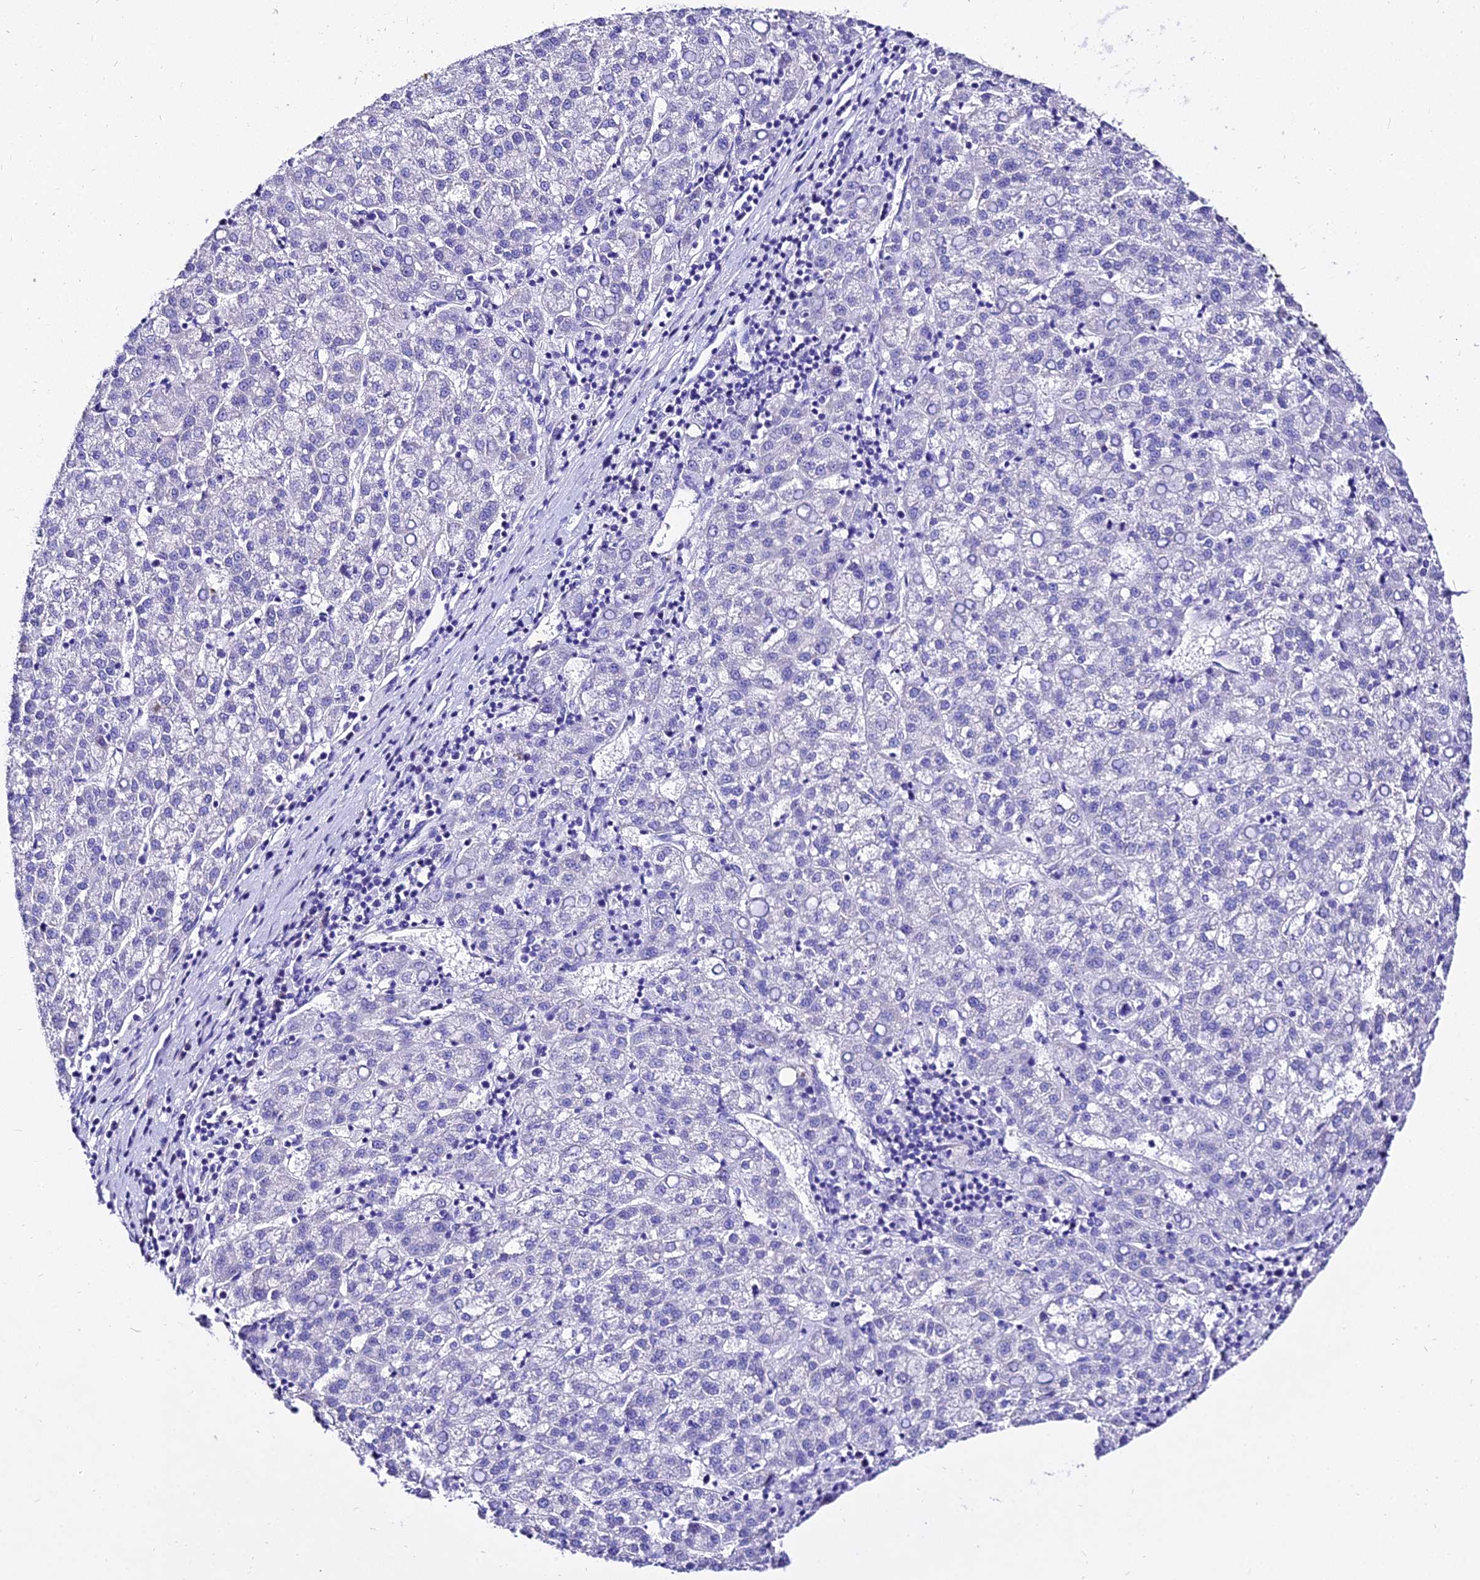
{"staining": {"intensity": "negative", "quantity": "none", "location": "none"}, "tissue": "liver cancer", "cell_type": "Tumor cells", "image_type": "cancer", "snomed": [{"axis": "morphology", "description": "Carcinoma, Hepatocellular, NOS"}, {"axis": "topography", "description": "Liver"}], "caption": "Image shows no significant protein expression in tumor cells of liver cancer (hepatocellular carcinoma).", "gene": "DEFB106A", "patient": {"sex": "female", "age": 58}}